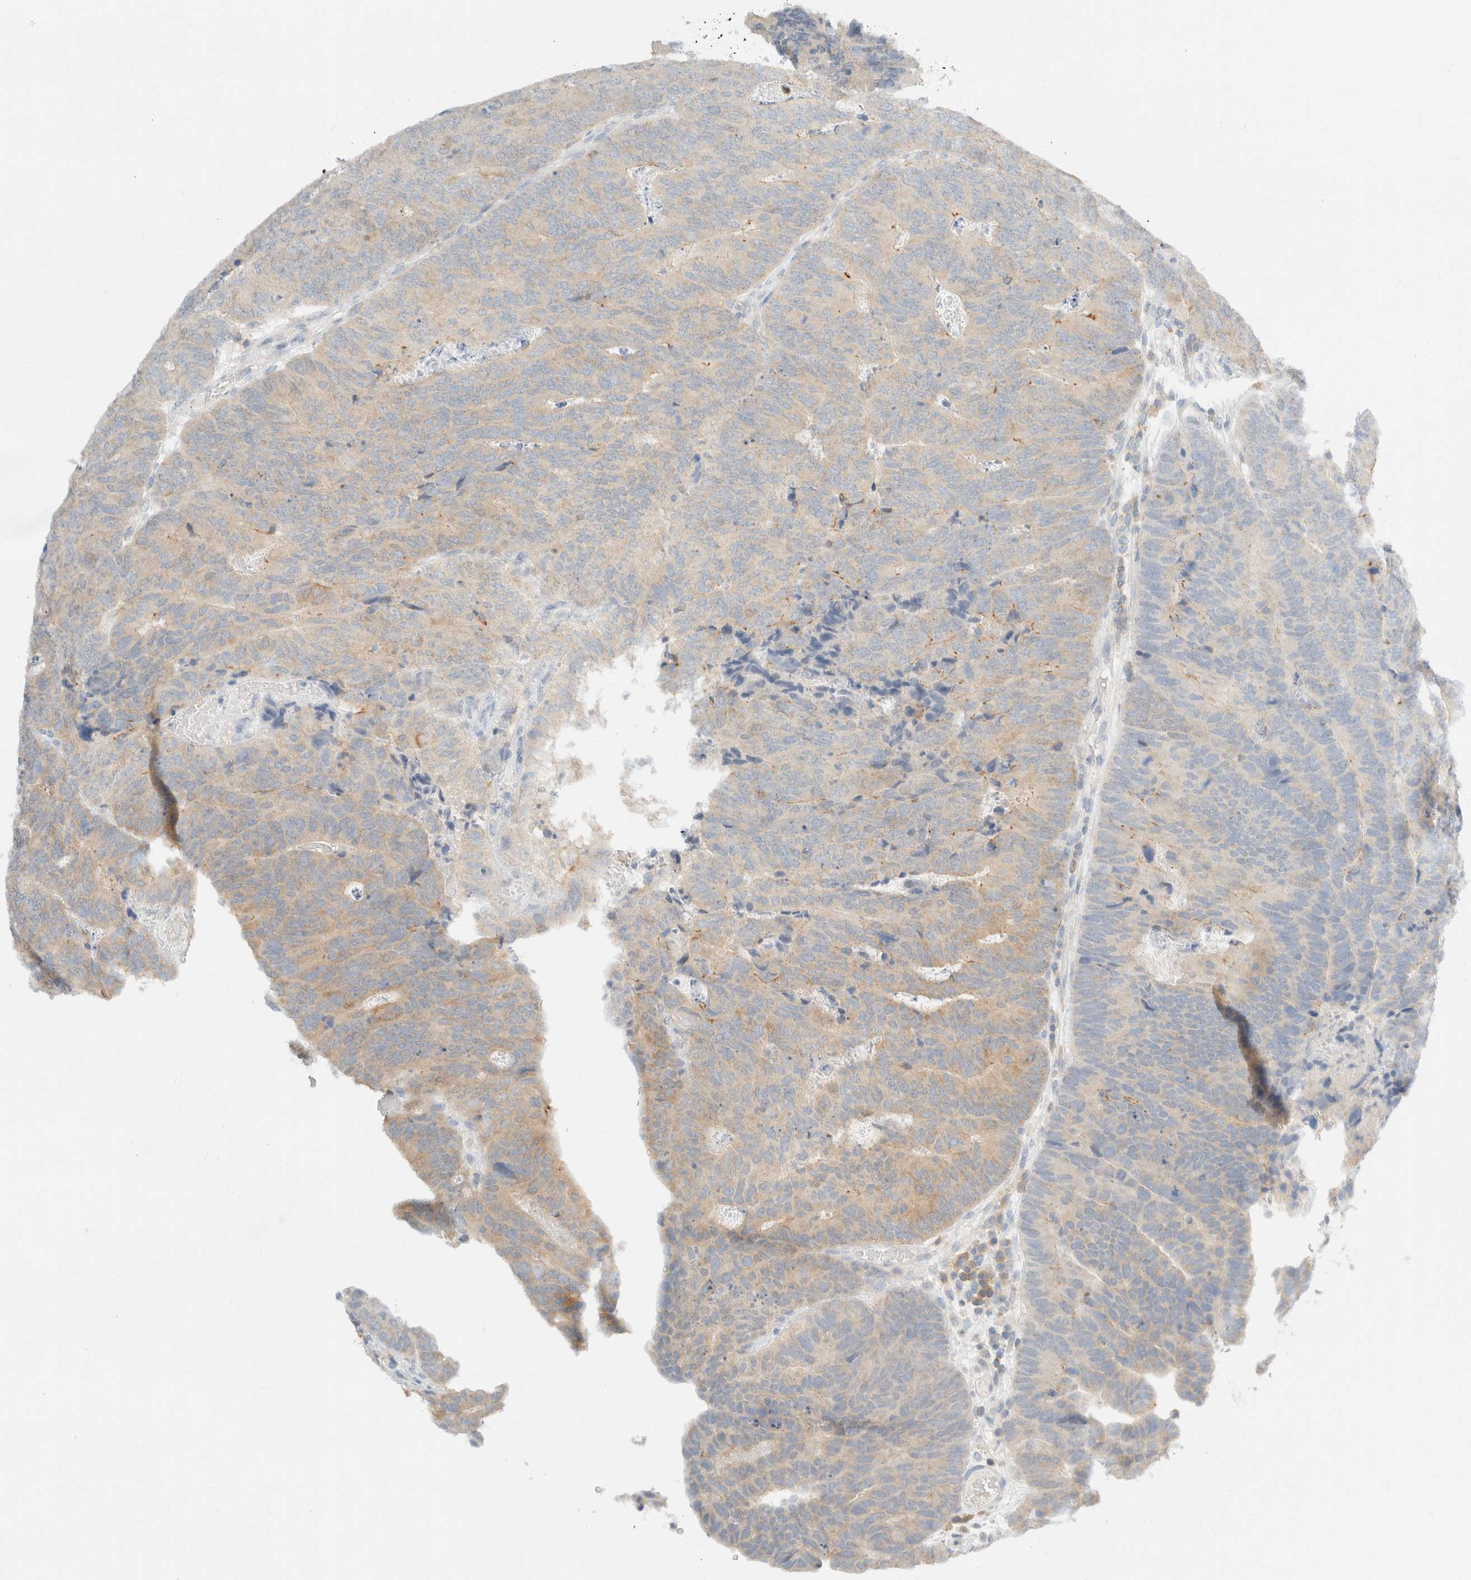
{"staining": {"intensity": "weak", "quantity": "<25%", "location": "cytoplasmic/membranous"}, "tissue": "colorectal cancer", "cell_type": "Tumor cells", "image_type": "cancer", "snomed": [{"axis": "morphology", "description": "Adenocarcinoma, NOS"}, {"axis": "topography", "description": "Colon"}], "caption": "Photomicrograph shows no significant protein expression in tumor cells of colorectal cancer.", "gene": "SH3GLB2", "patient": {"sex": "female", "age": 67}}